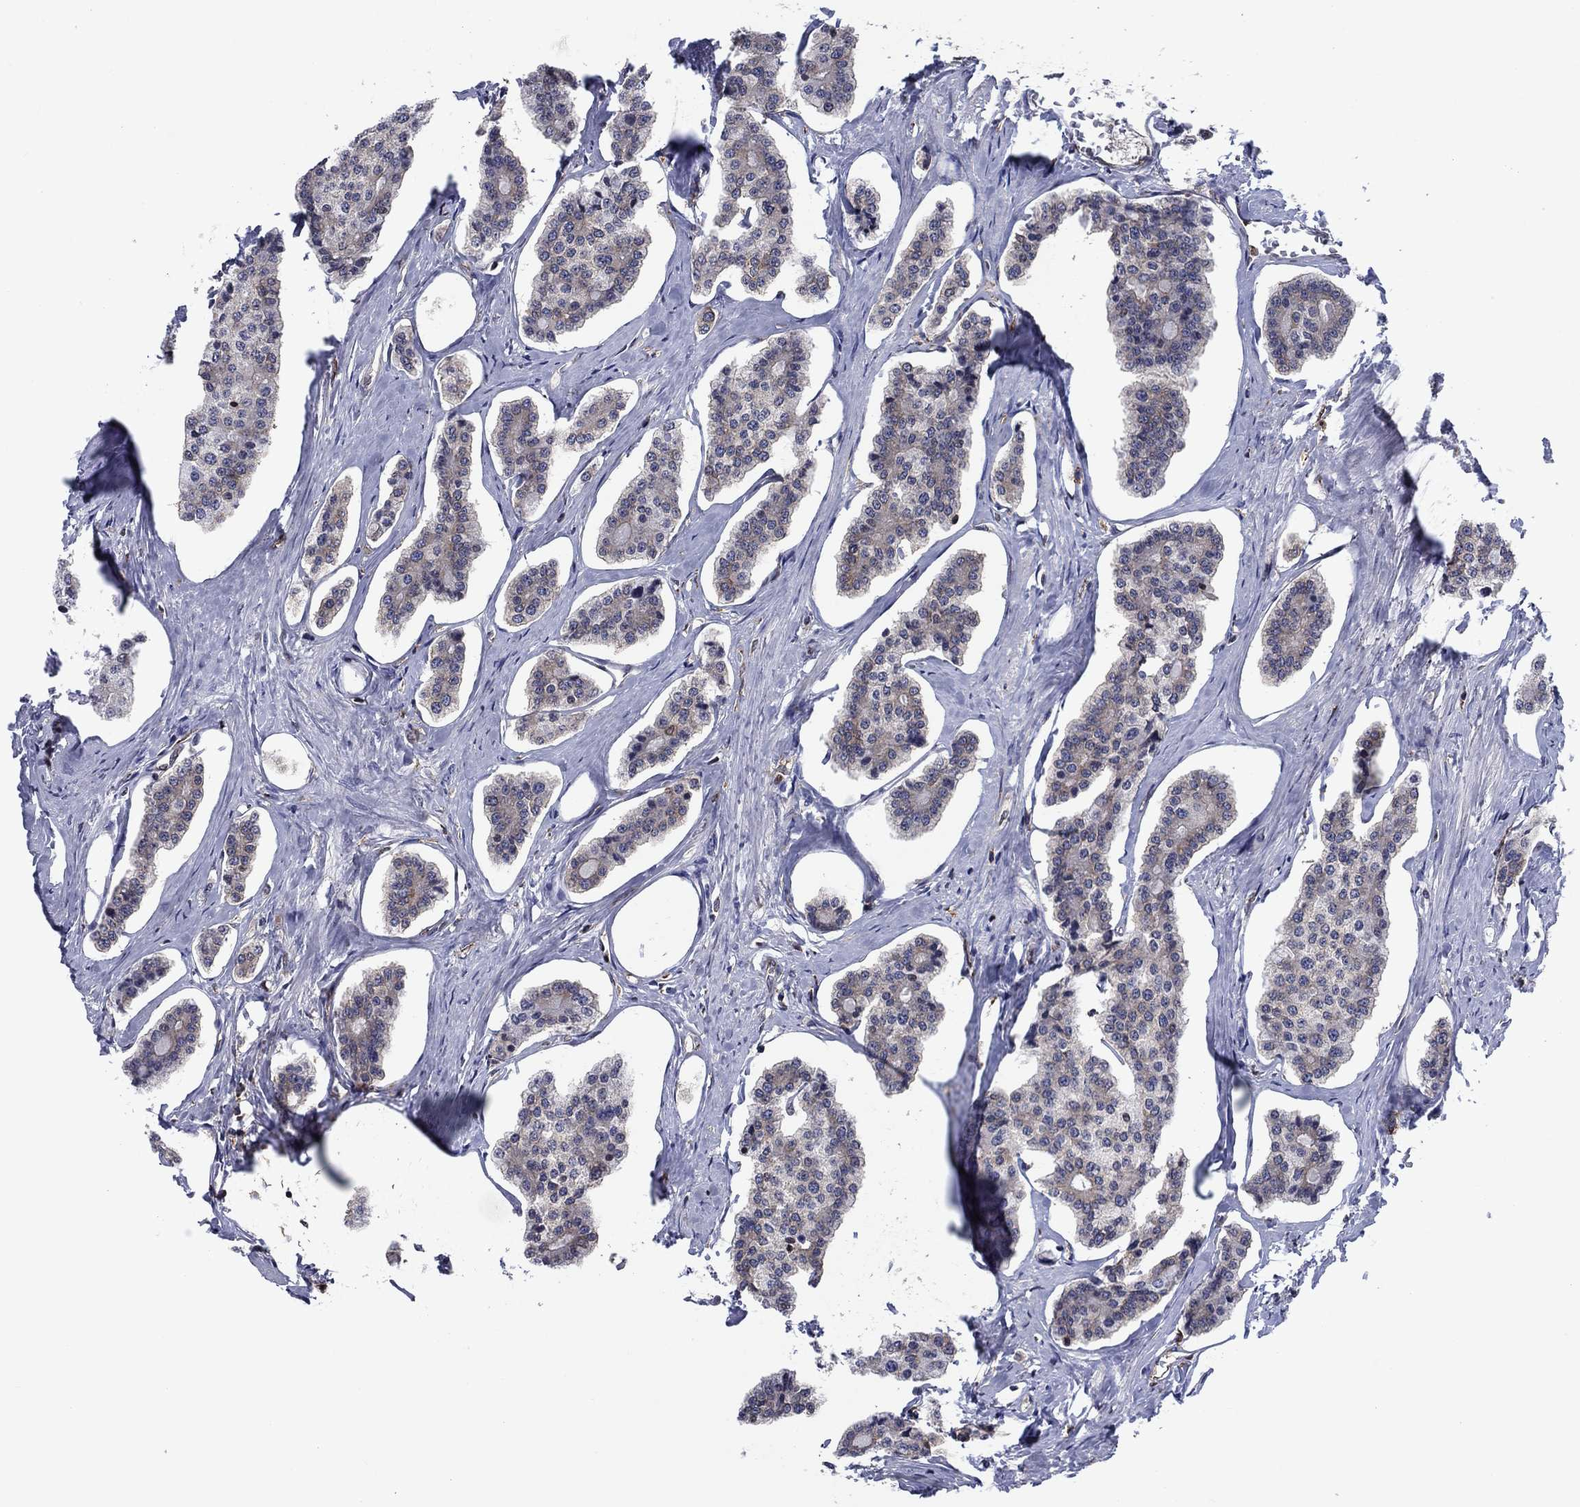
{"staining": {"intensity": "negative", "quantity": "none", "location": "none"}, "tissue": "carcinoid", "cell_type": "Tumor cells", "image_type": "cancer", "snomed": [{"axis": "morphology", "description": "Carcinoid, malignant, NOS"}, {"axis": "topography", "description": "Small intestine"}], "caption": "Immunohistochemistry (IHC) photomicrograph of human carcinoid stained for a protein (brown), which reveals no expression in tumor cells.", "gene": "YBX1", "patient": {"sex": "female", "age": 65}}